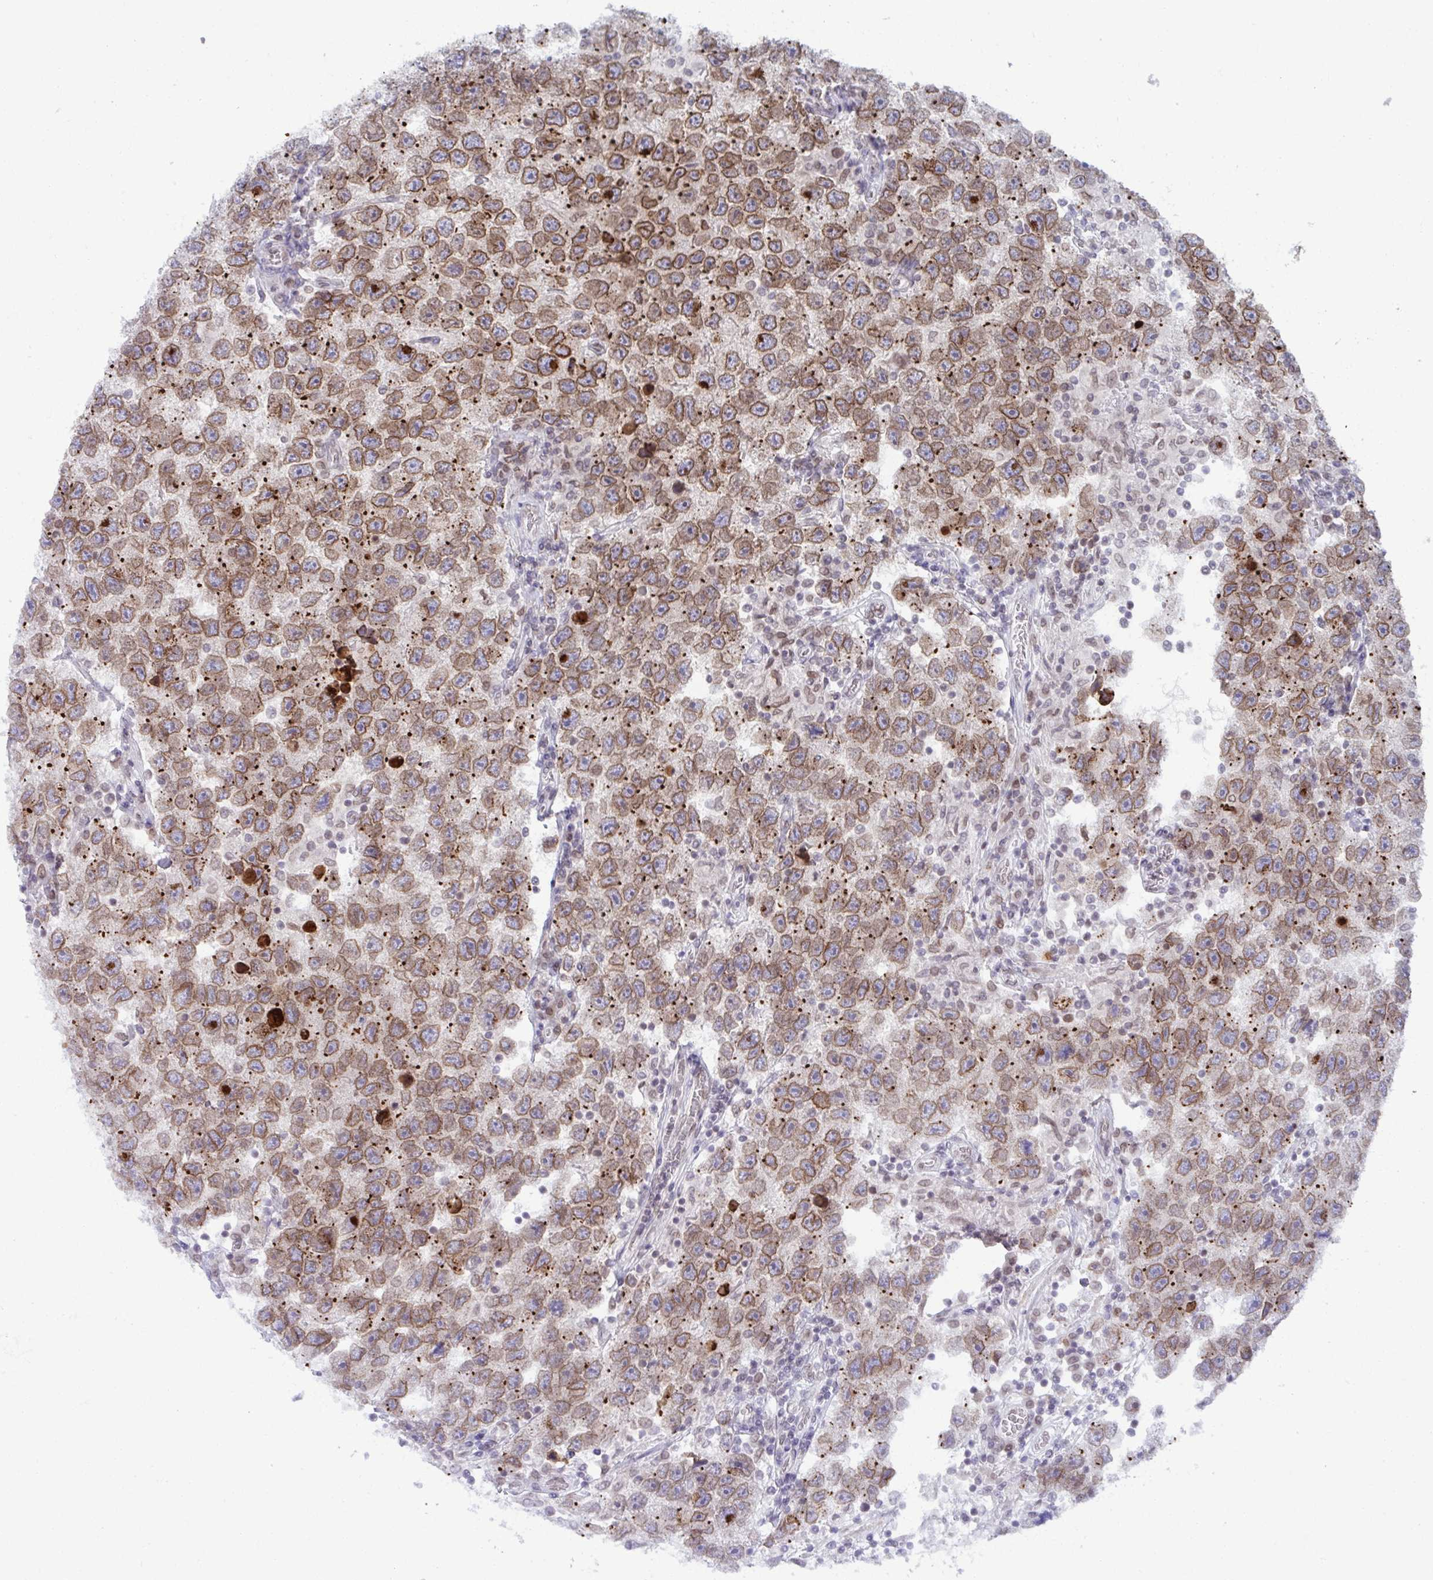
{"staining": {"intensity": "moderate", "quantity": ">75%", "location": "cytoplasmic/membranous,nuclear"}, "tissue": "testis cancer", "cell_type": "Tumor cells", "image_type": "cancer", "snomed": [{"axis": "morphology", "description": "Seminoma, NOS"}, {"axis": "topography", "description": "Testis"}], "caption": "There is medium levels of moderate cytoplasmic/membranous and nuclear staining in tumor cells of seminoma (testis), as demonstrated by immunohistochemical staining (brown color).", "gene": "RANBP2", "patient": {"sex": "male", "age": 26}}